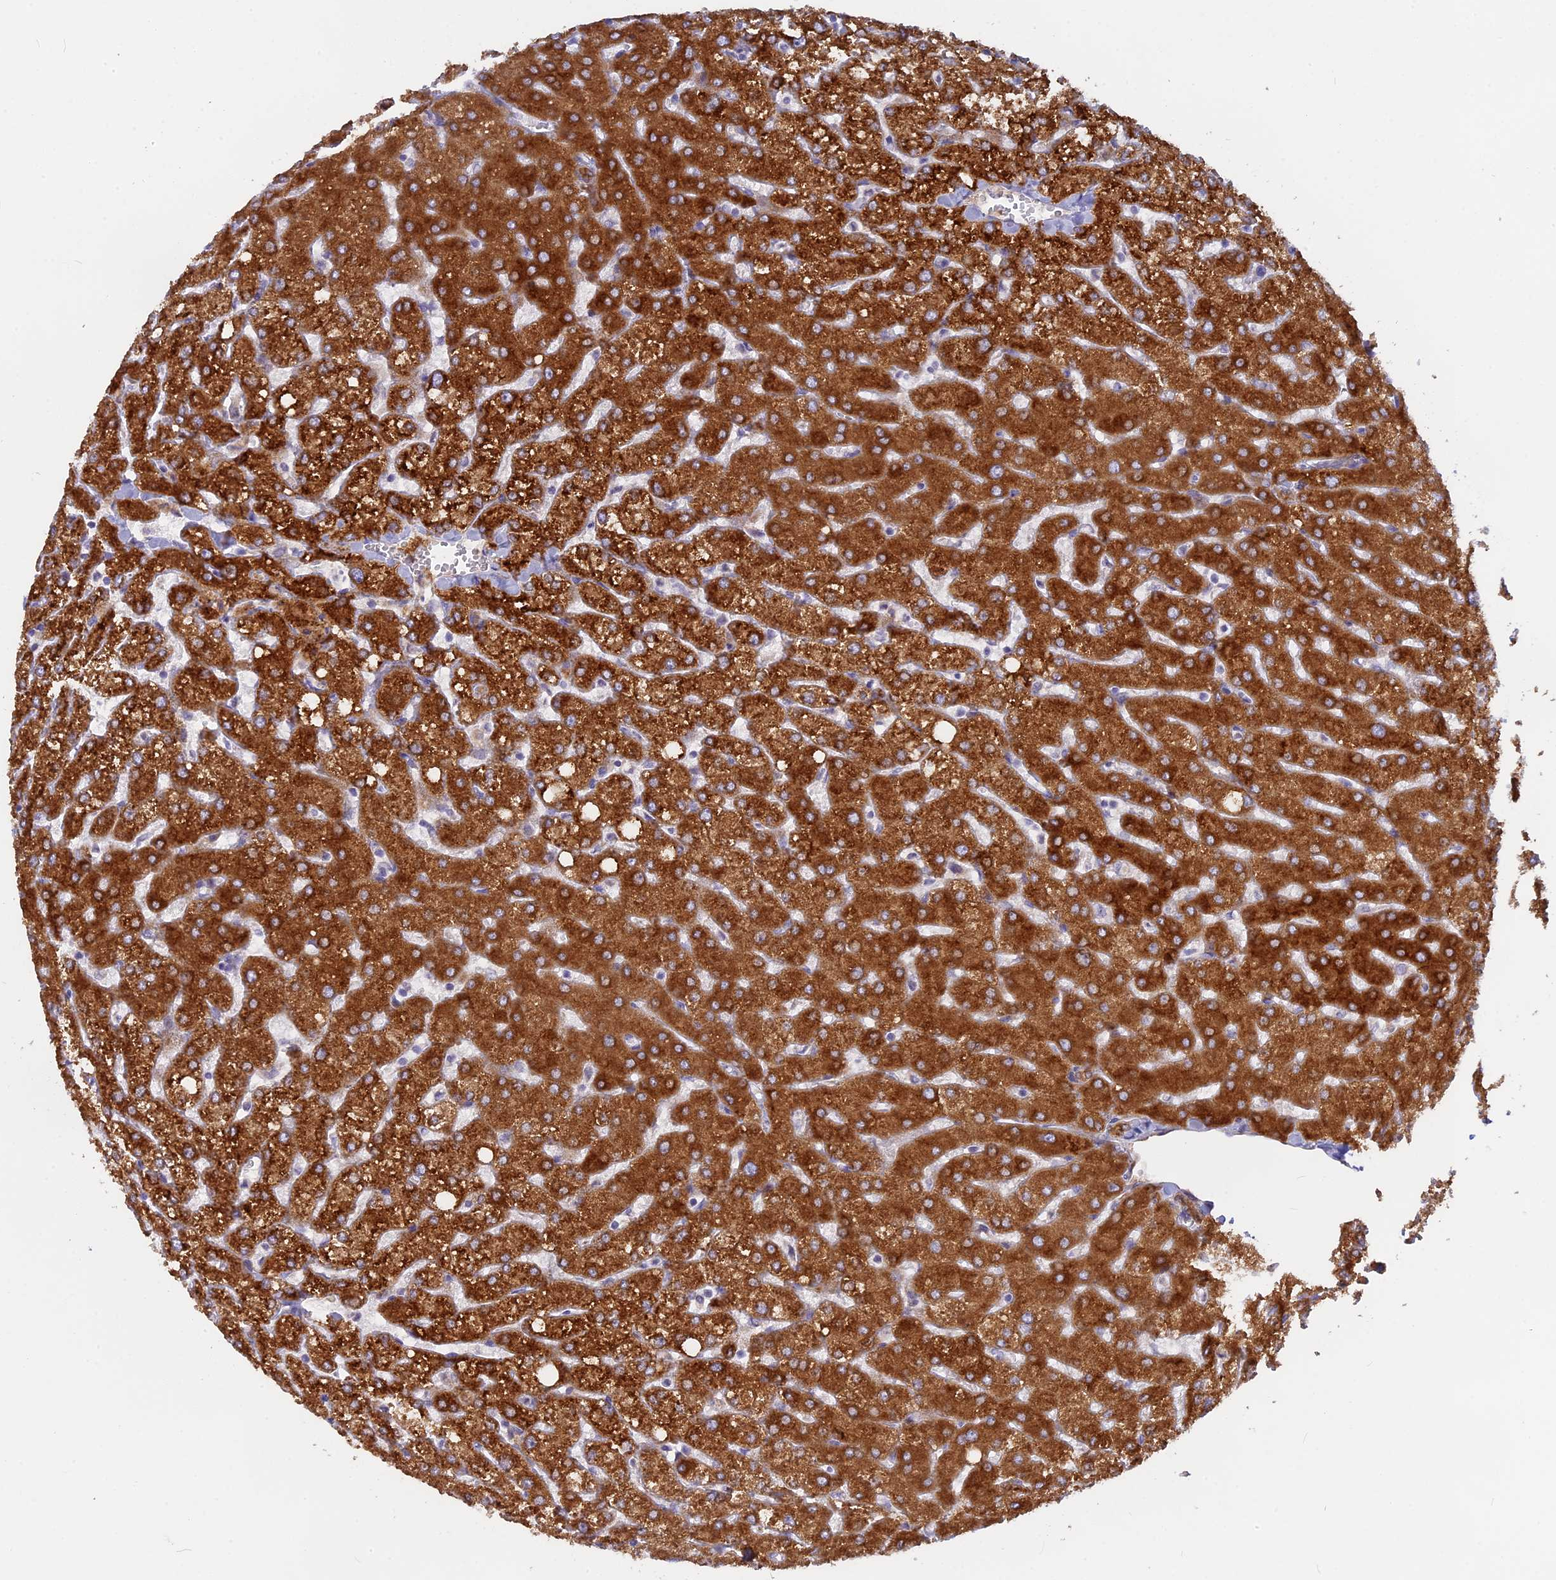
{"staining": {"intensity": "moderate", "quantity": "25%-75%", "location": "cytoplasmic/membranous"}, "tissue": "liver", "cell_type": "Cholangiocytes", "image_type": "normal", "snomed": [{"axis": "morphology", "description": "Normal tissue, NOS"}, {"axis": "topography", "description": "Liver"}], "caption": "Immunohistochemical staining of unremarkable liver demonstrates moderate cytoplasmic/membranous protein staining in about 25%-75% of cholangiocytes. (brown staining indicates protein expression, while blue staining denotes nuclei).", "gene": "TLCD1", "patient": {"sex": "female", "age": 54}}